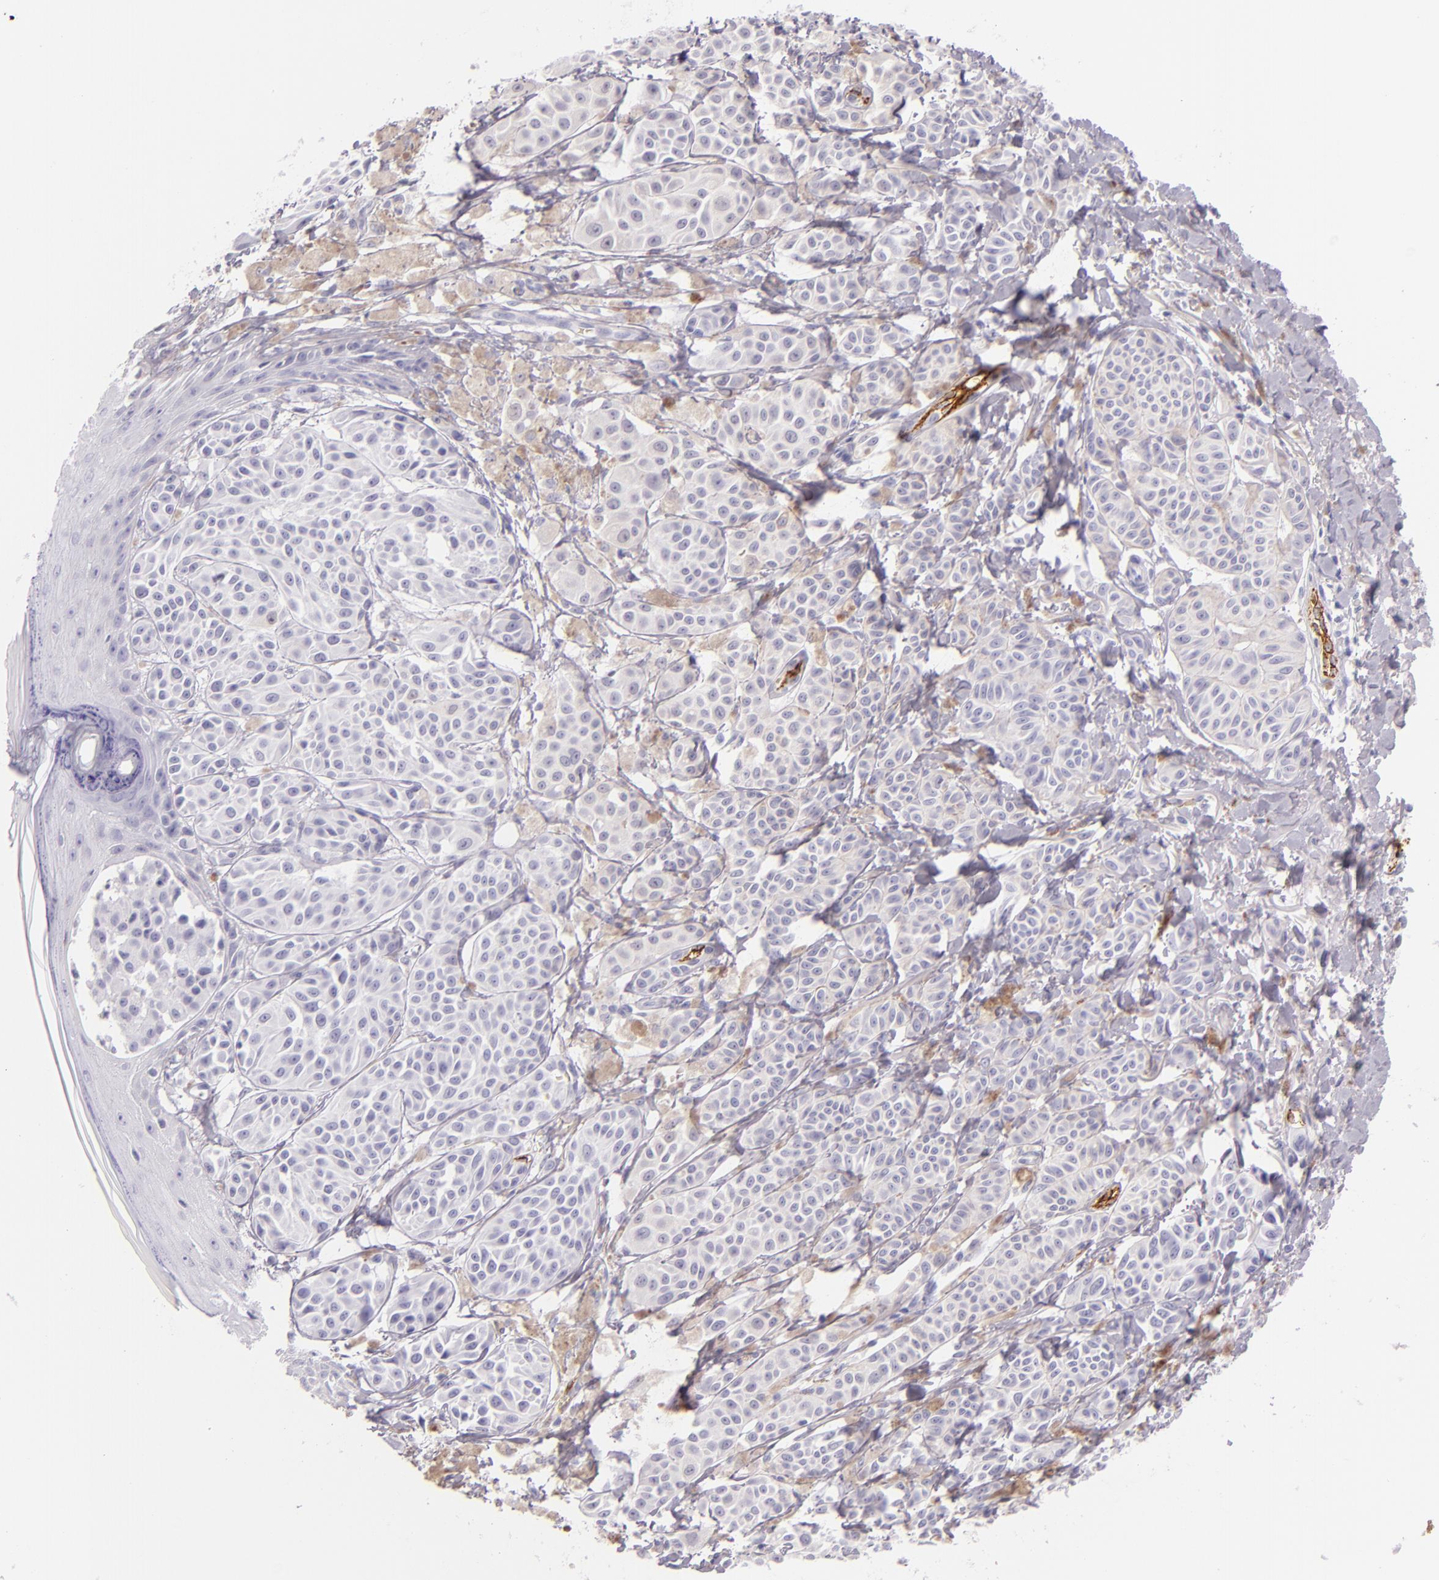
{"staining": {"intensity": "weak", "quantity": "<25%", "location": "cytoplasmic/membranous"}, "tissue": "melanoma", "cell_type": "Tumor cells", "image_type": "cancer", "snomed": [{"axis": "morphology", "description": "Malignant melanoma, NOS"}, {"axis": "topography", "description": "Skin"}], "caption": "Human malignant melanoma stained for a protein using immunohistochemistry (IHC) exhibits no expression in tumor cells.", "gene": "SELP", "patient": {"sex": "male", "age": 76}}